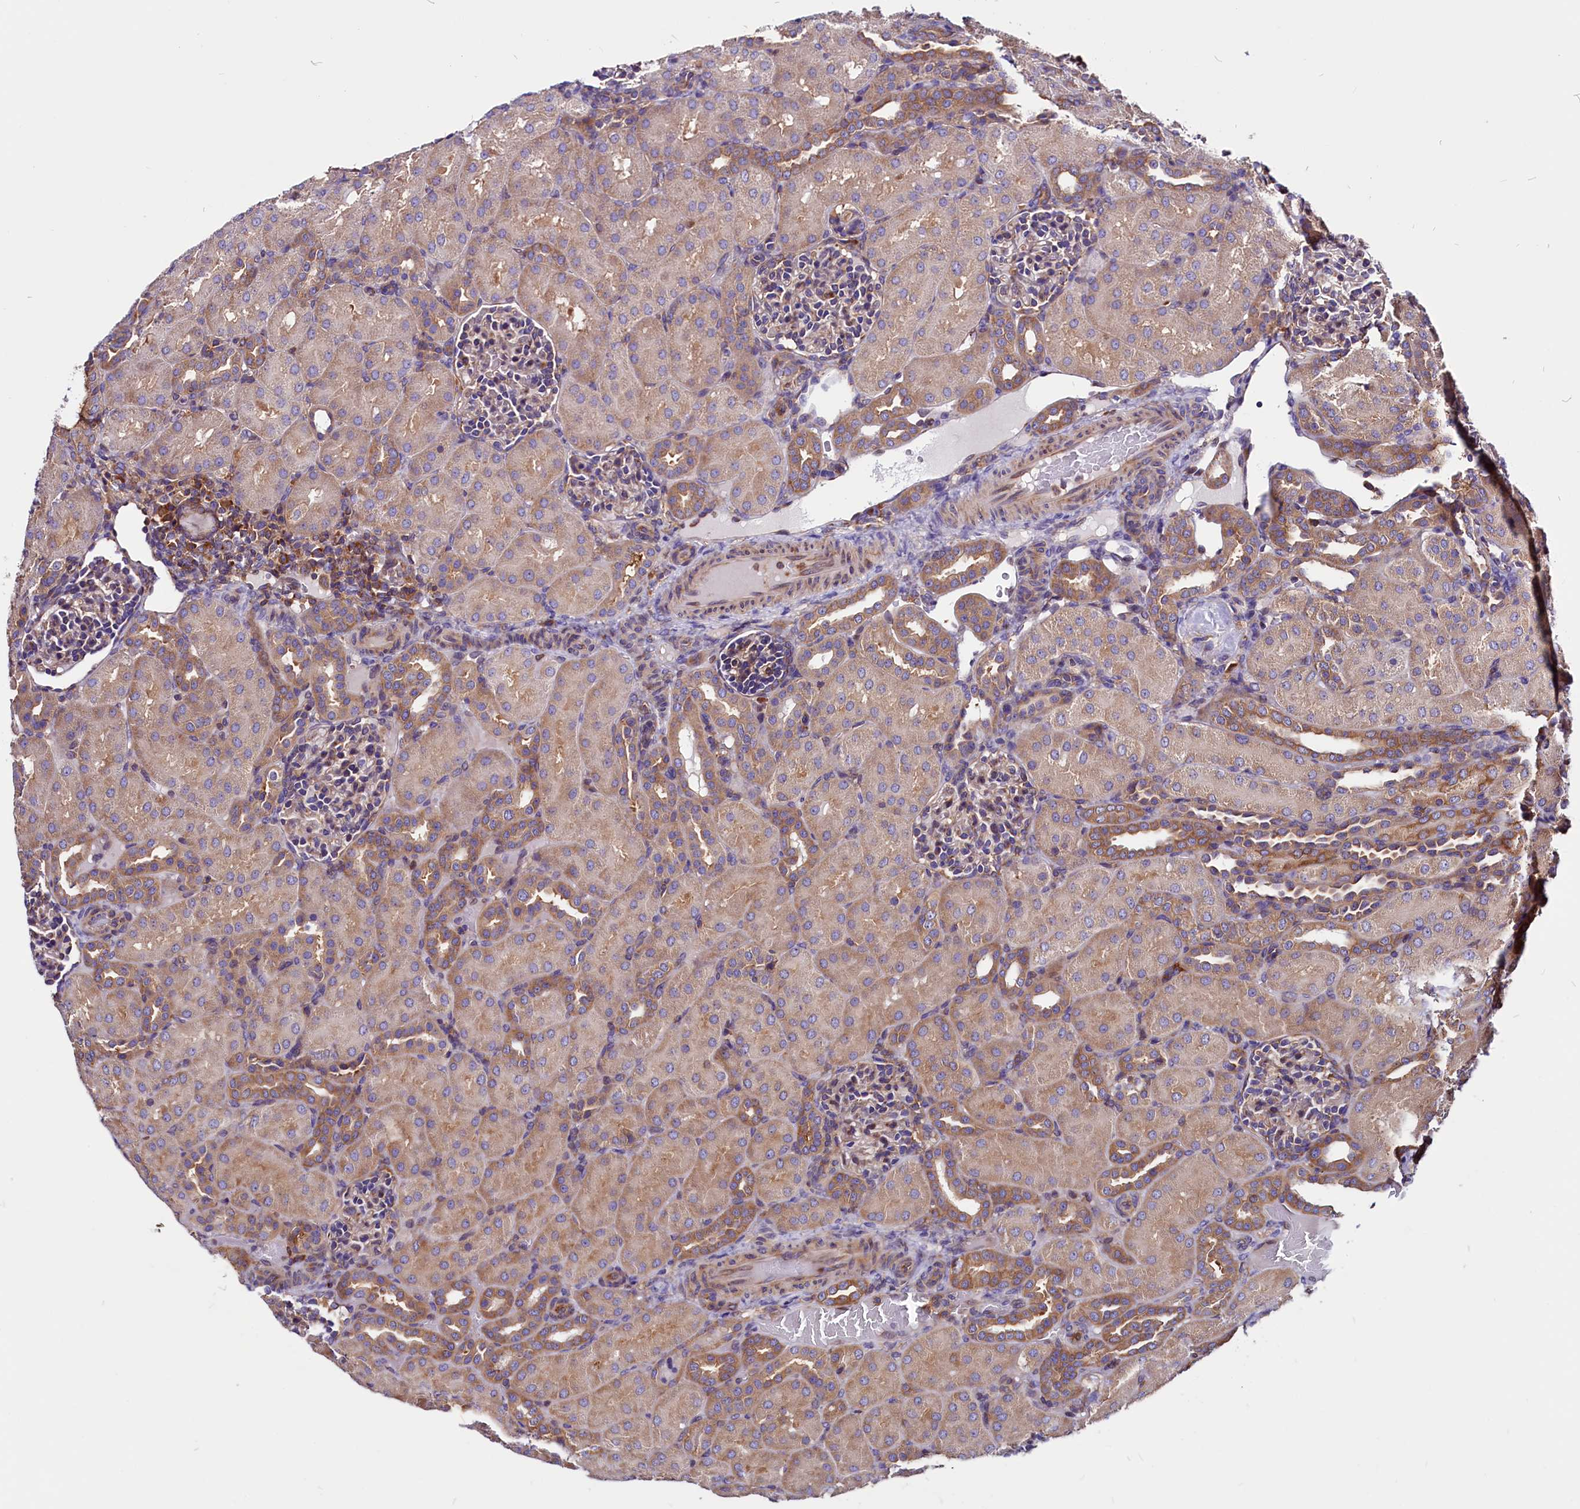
{"staining": {"intensity": "moderate", "quantity": "<25%", "location": "cytoplasmic/membranous"}, "tissue": "kidney", "cell_type": "Cells in glomeruli", "image_type": "normal", "snomed": [{"axis": "morphology", "description": "Normal tissue, NOS"}, {"axis": "topography", "description": "Kidney"}], "caption": "Brown immunohistochemical staining in normal human kidney displays moderate cytoplasmic/membranous expression in about <25% of cells in glomeruli.", "gene": "EIF3G", "patient": {"sex": "male", "age": 1}}